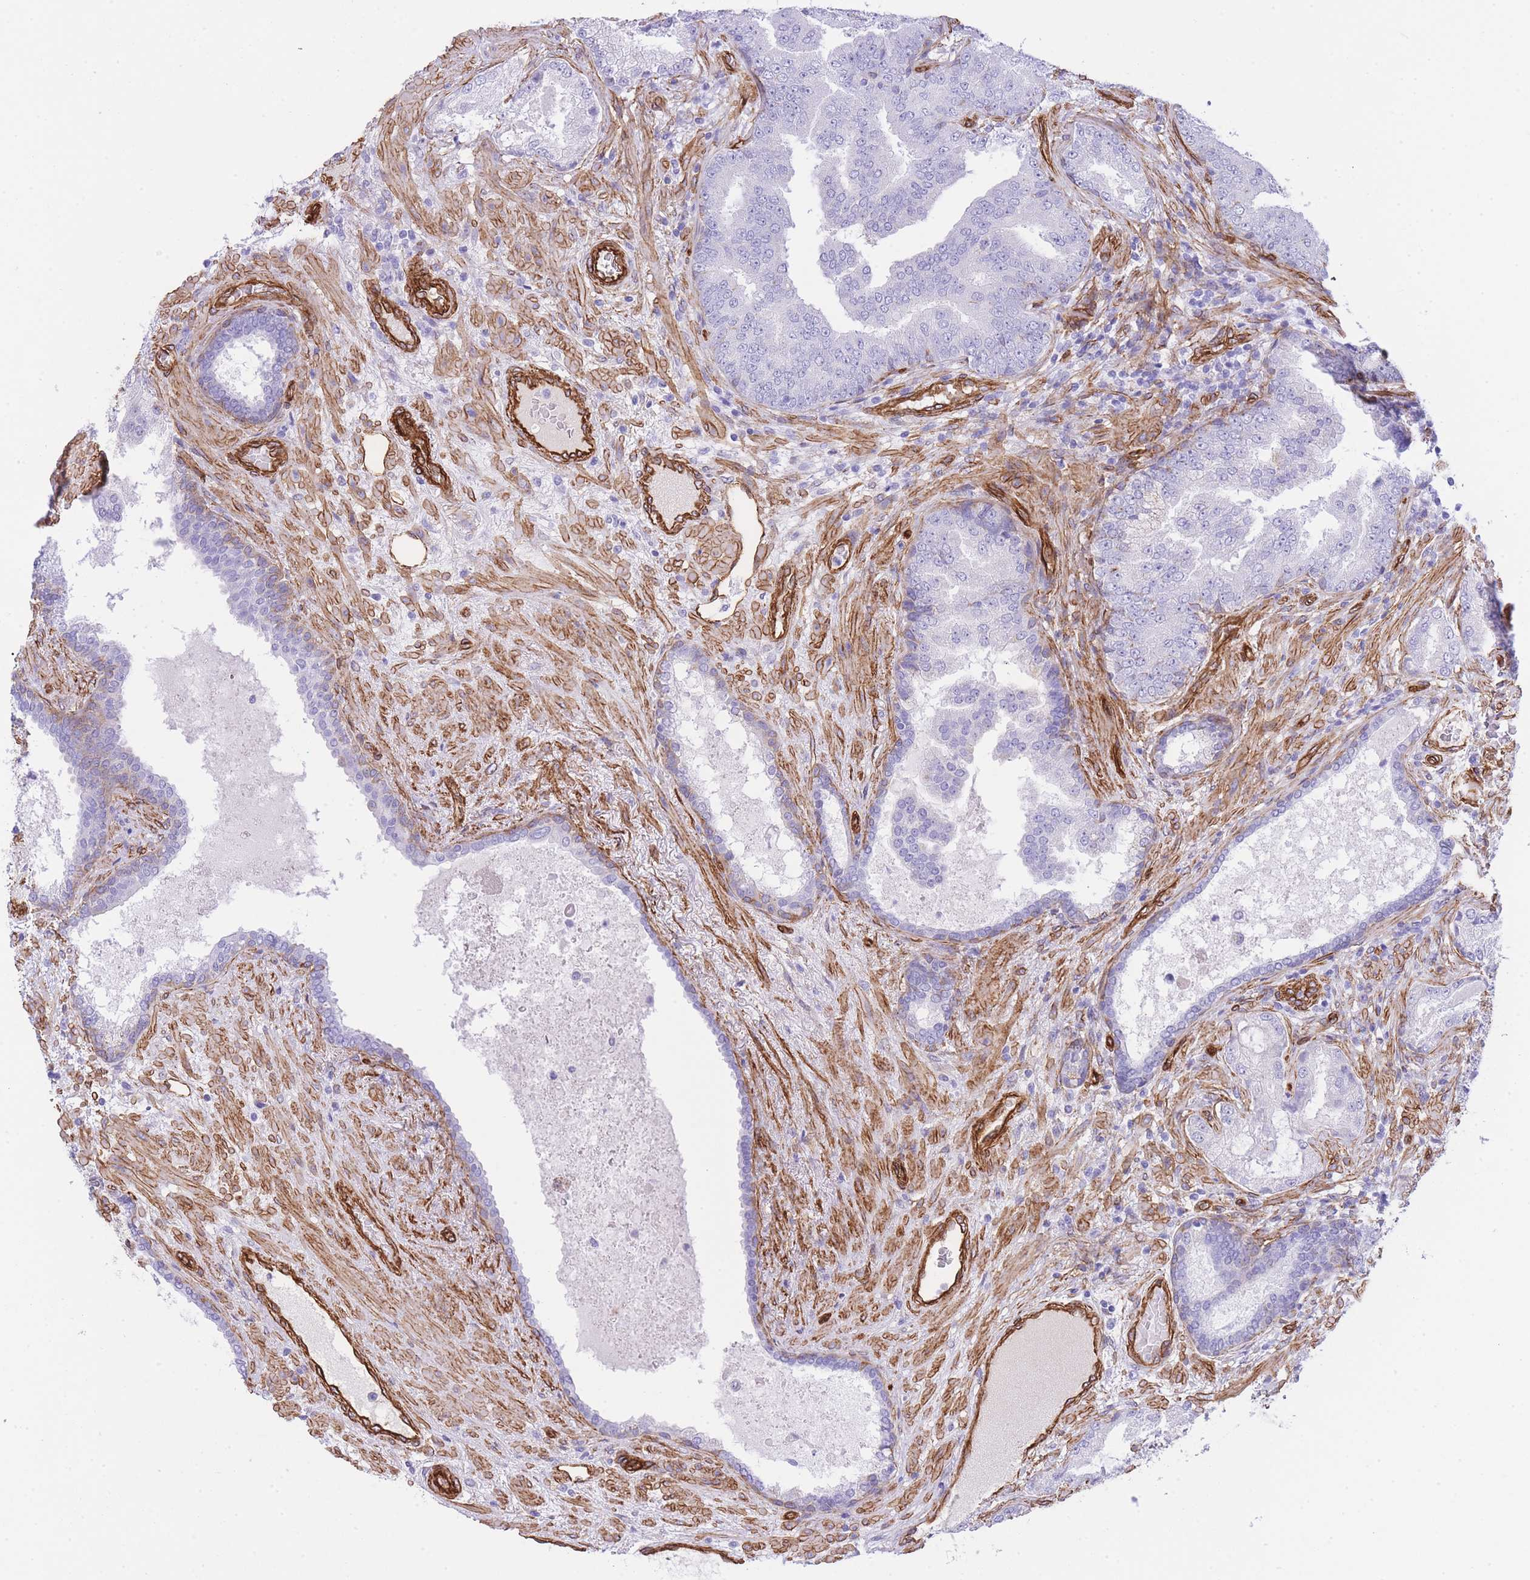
{"staining": {"intensity": "negative", "quantity": "none", "location": "none"}, "tissue": "prostate cancer", "cell_type": "Tumor cells", "image_type": "cancer", "snomed": [{"axis": "morphology", "description": "Adenocarcinoma, High grade"}, {"axis": "topography", "description": "Prostate"}], "caption": "This is an immunohistochemistry image of human prostate high-grade adenocarcinoma. There is no expression in tumor cells.", "gene": "CAVIN1", "patient": {"sex": "male", "age": 68}}